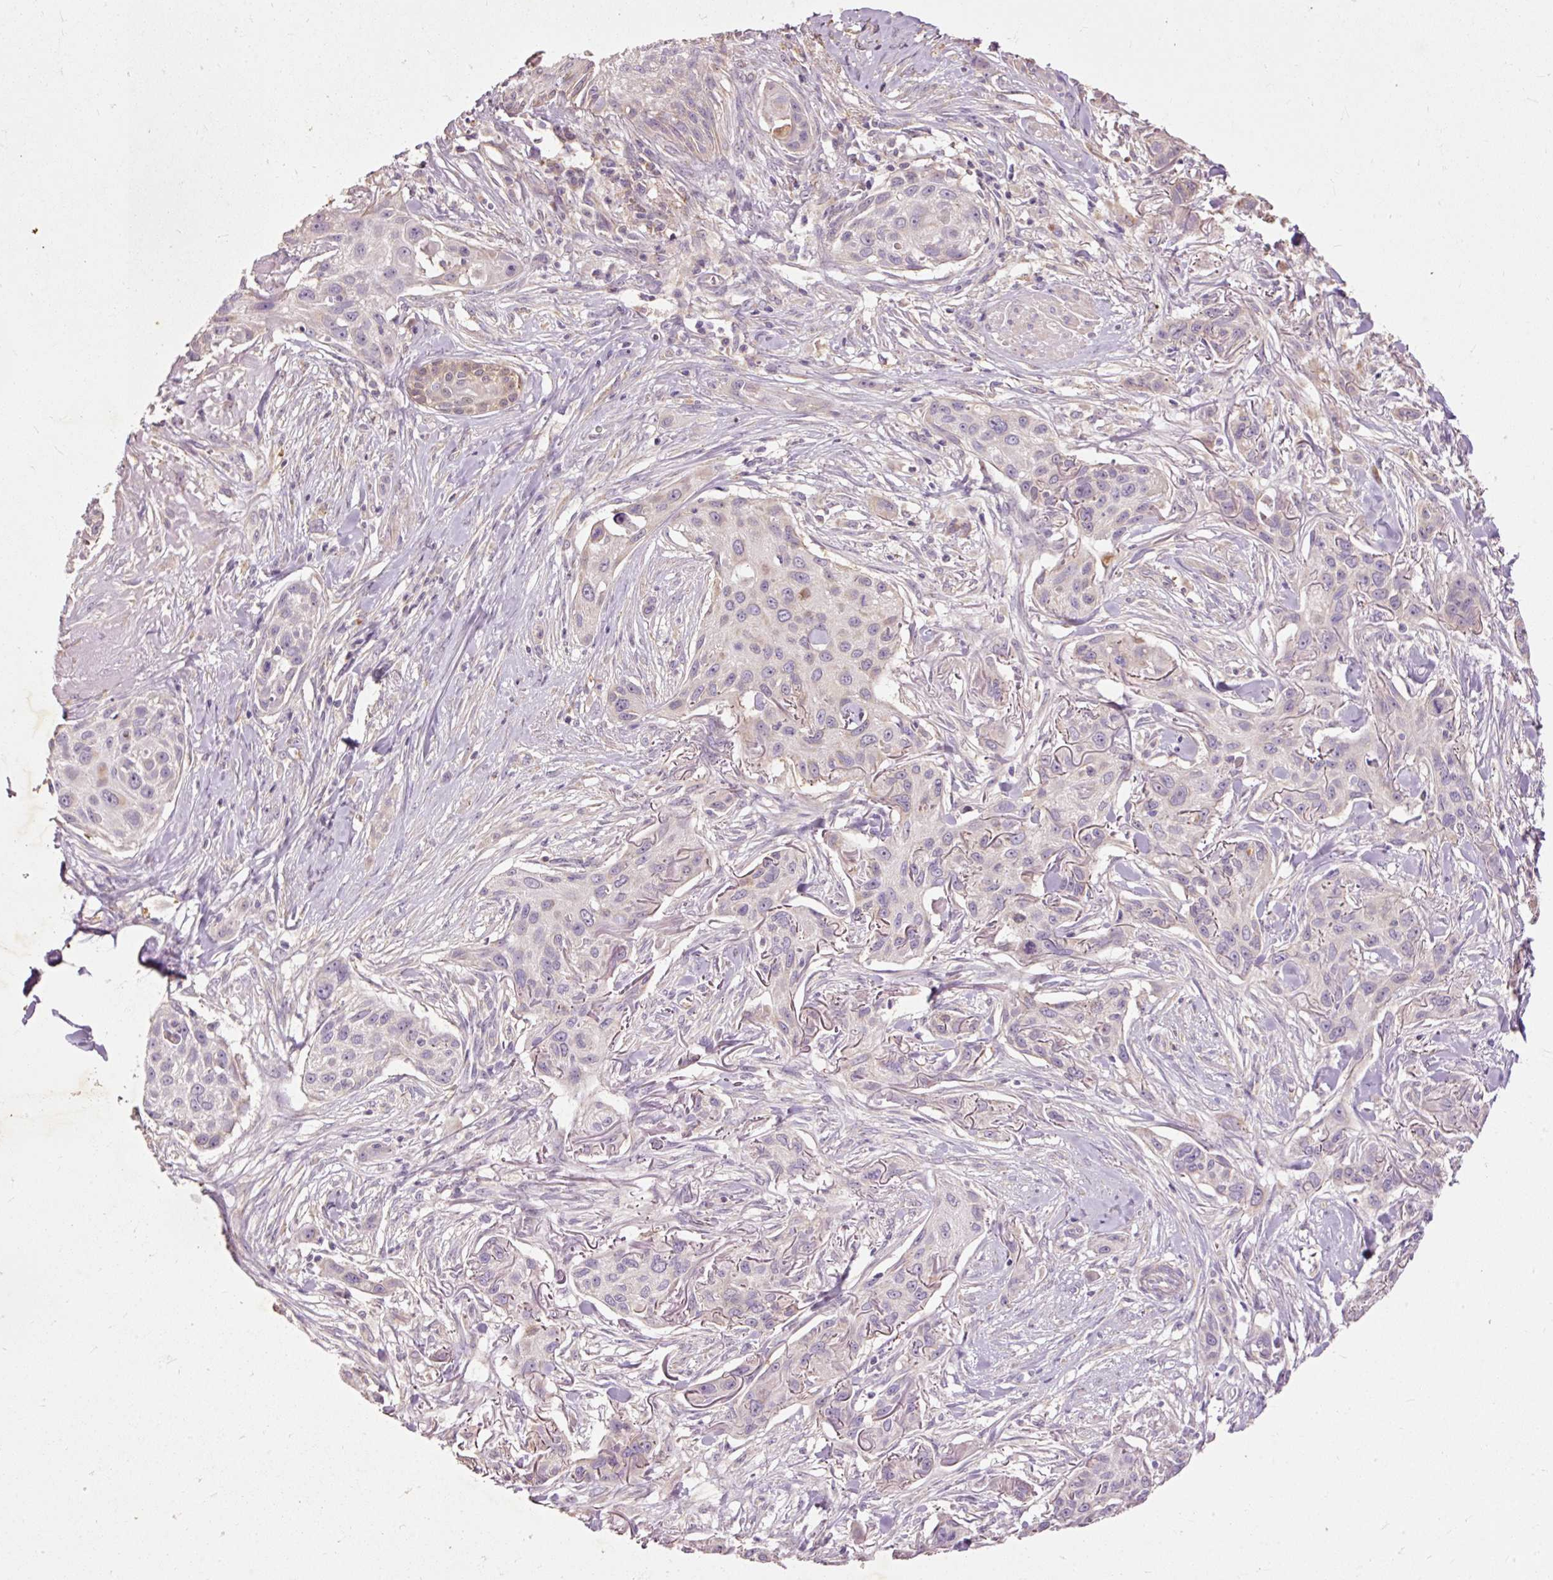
{"staining": {"intensity": "weak", "quantity": "25%-75%", "location": "cytoplasmic/membranous"}, "tissue": "skin cancer", "cell_type": "Tumor cells", "image_type": "cancer", "snomed": [{"axis": "morphology", "description": "Squamous cell carcinoma, NOS"}, {"axis": "topography", "description": "Skin"}], "caption": "Skin squamous cell carcinoma was stained to show a protein in brown. There is low levels of weak cytoplasmic/membranous positivity in about 25%-75% of tumor cells.", "gene": "PRDX5", "patient": {"sex": "male", "age": 63}}